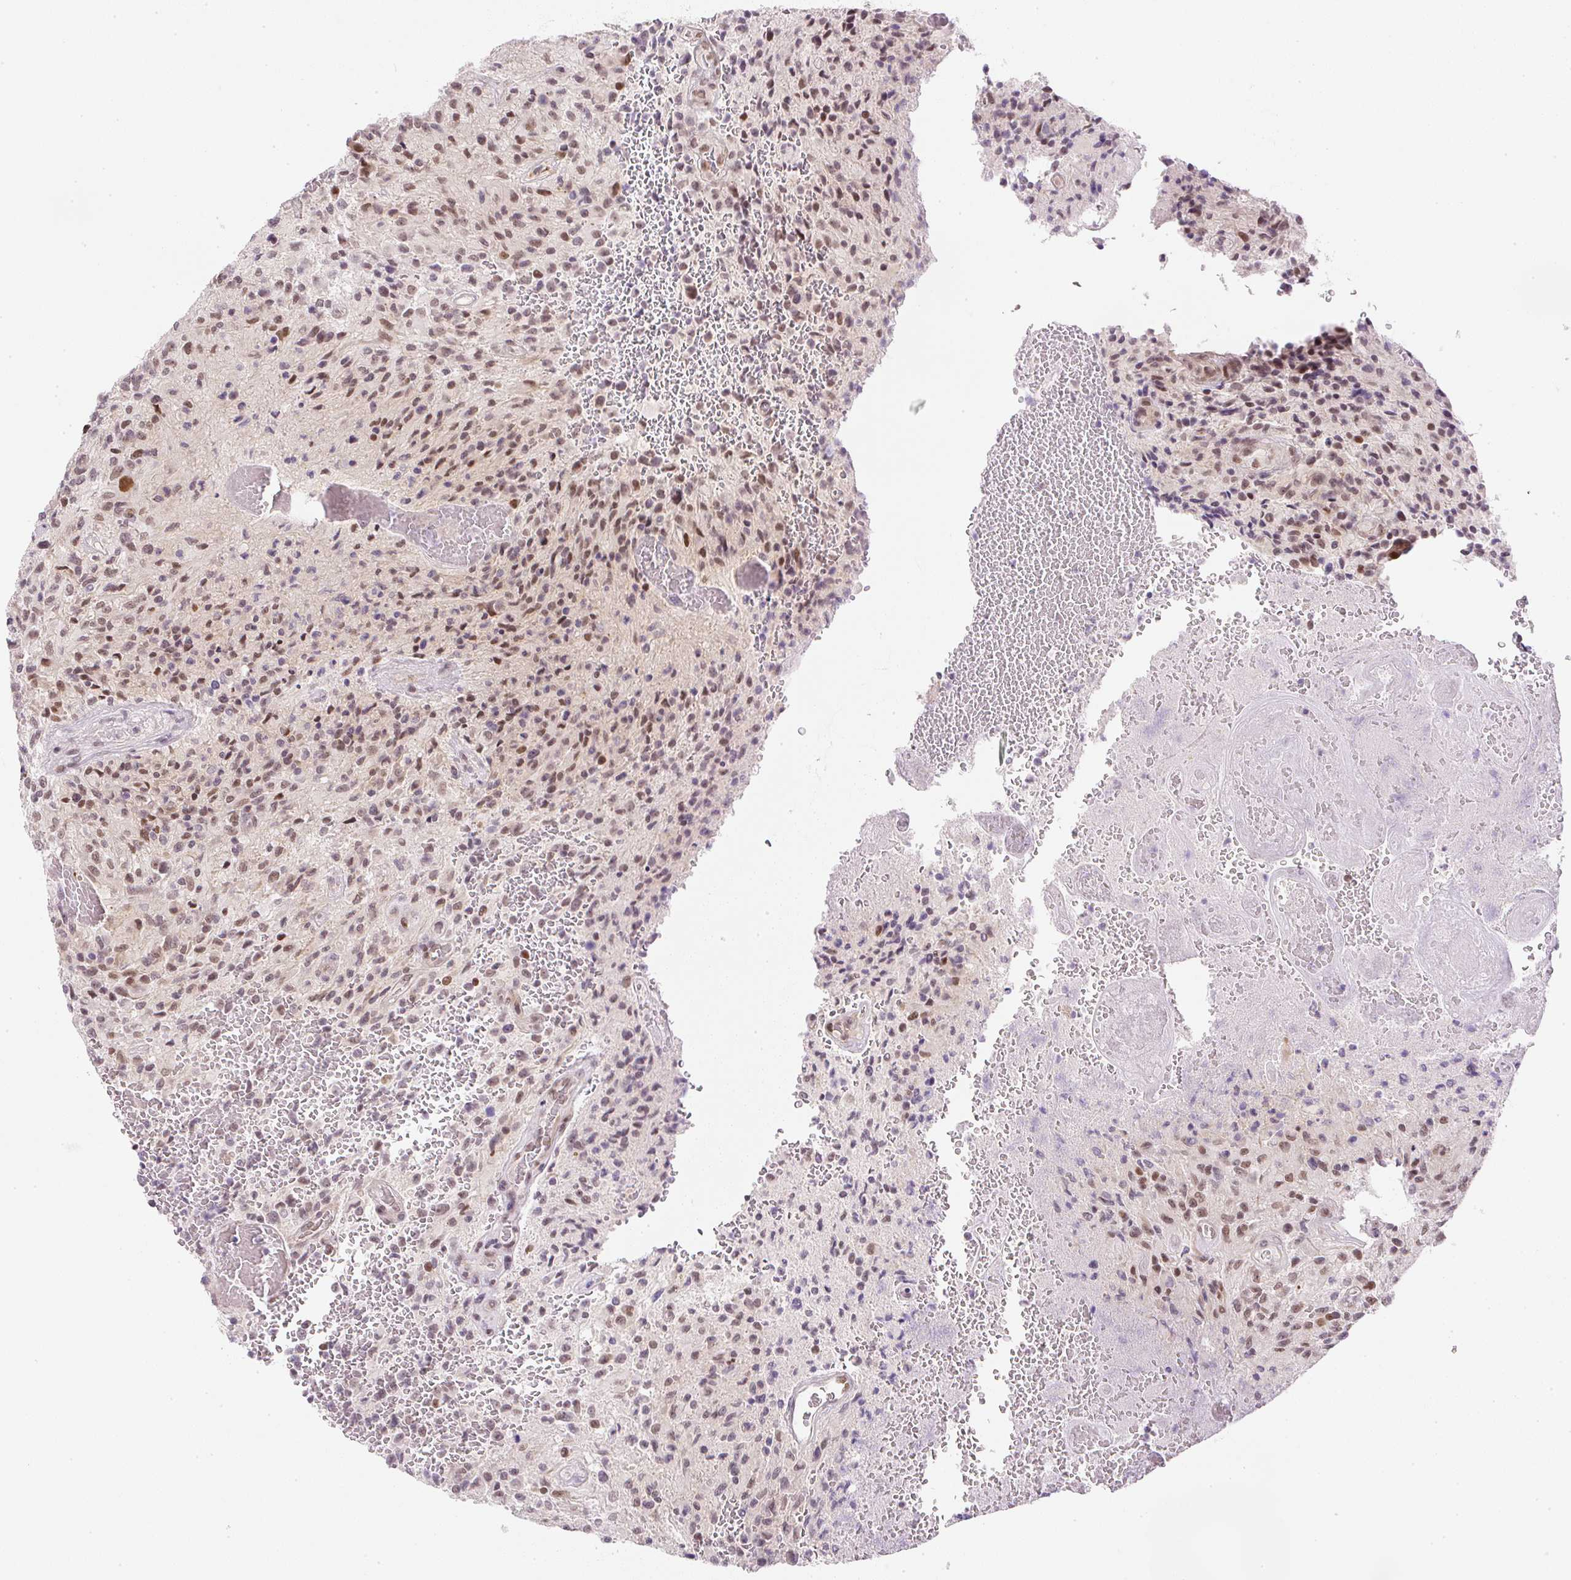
{"staining": {"intensity": "moderate", "quantity": ">75%", "location": "nuclear"}, "tissue": "glioma", "cell_type": "Tumor cells", "image_type": "cancer", "snomed": [{"axis": "morphology", "description": "Normal tissue, NOS"}, {"axis": "morphology", "description": "Glioma, malignant, High grade"}, {"axis": "topography", "description": "Cerebral cortex"}], "caption": "Protein expression analysis of human glioma reveals moderate nuclear staining in about >75% of tumor cells.", "gene": "DPPA4", "patient": {"sex": "male", "age": 56}}